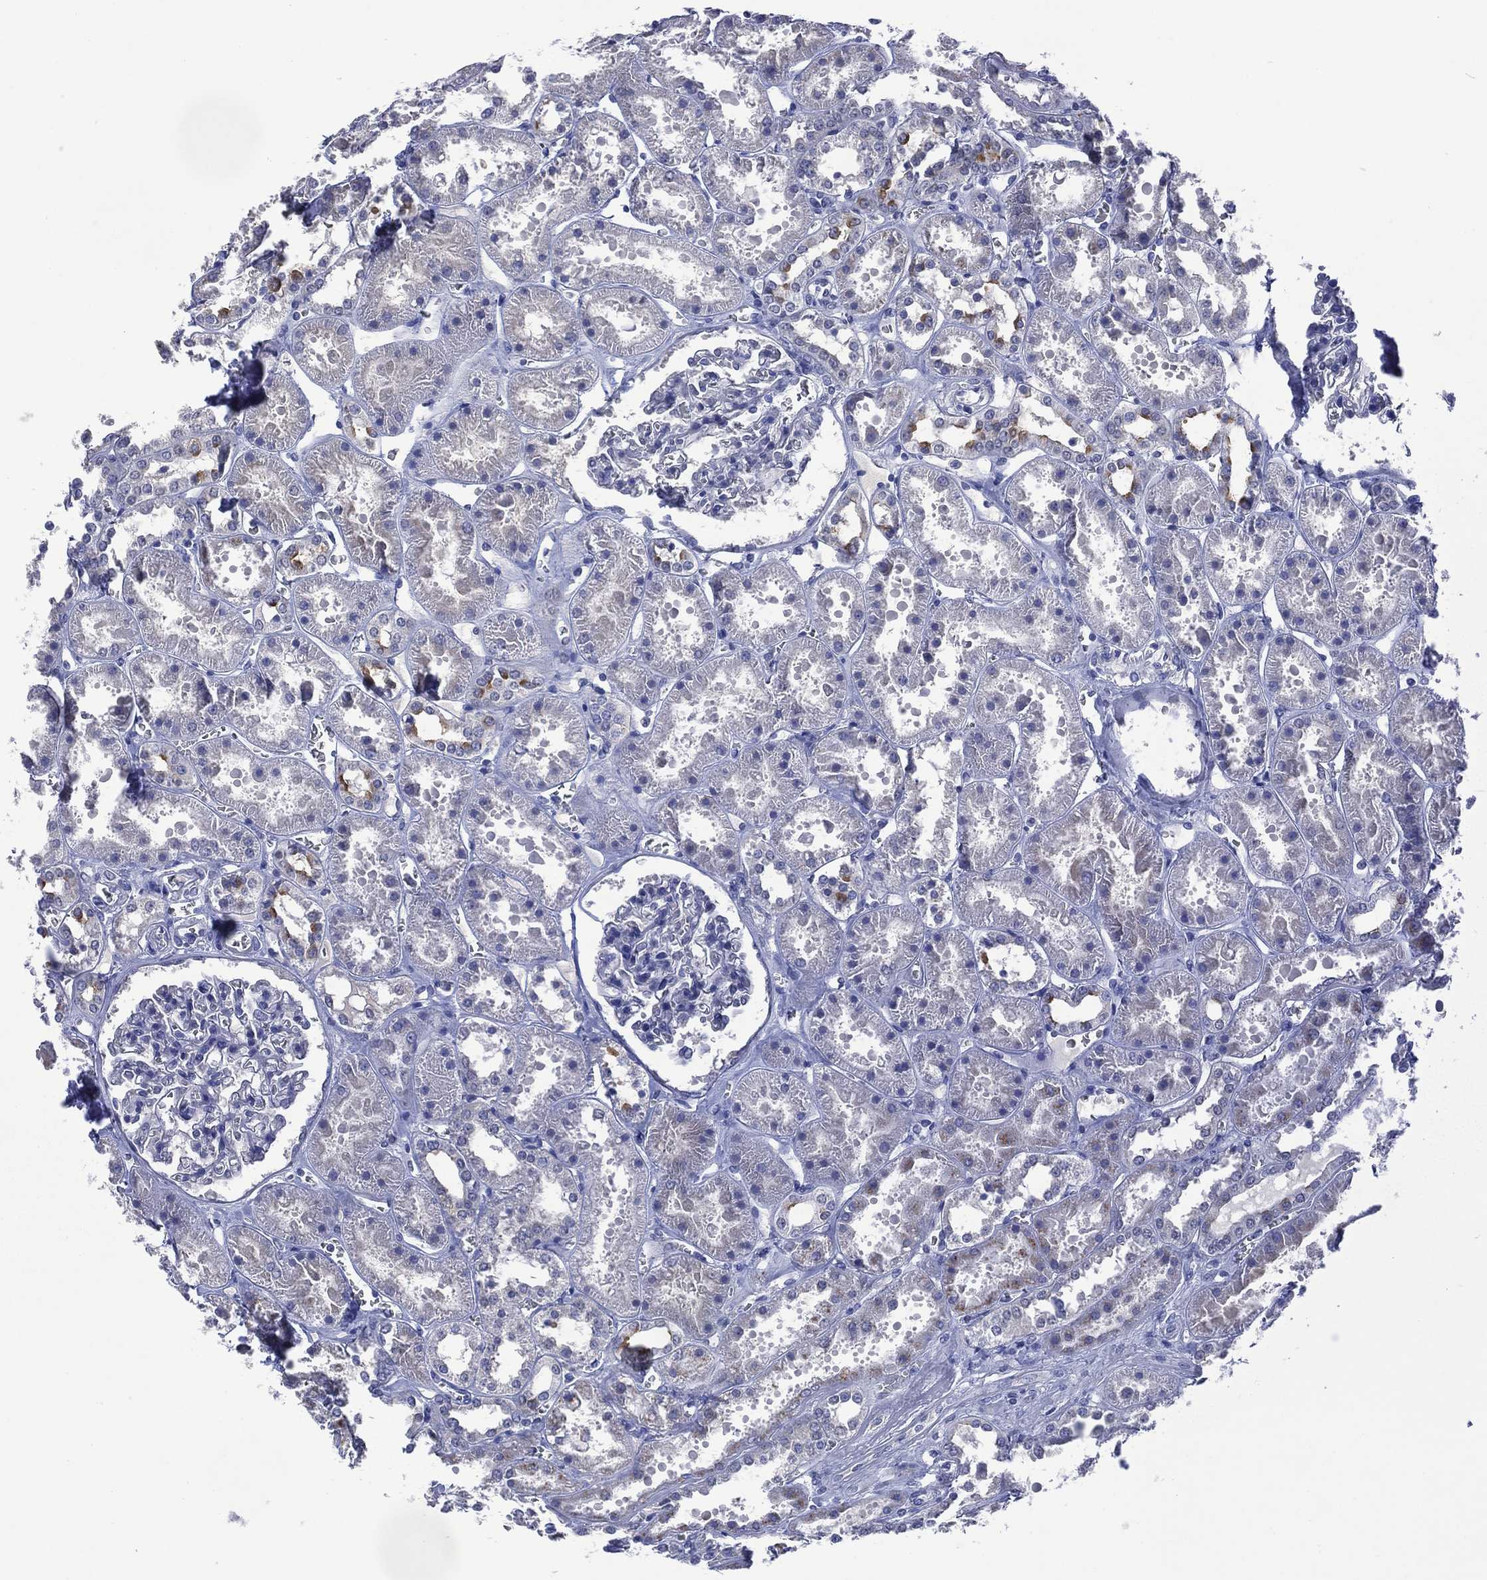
{"staining": {"intensity": "negative", "quantity": "none", "location": "none"}, "tissue": "kidney", "cell_type": "Cells in glomeruli", "image_type": "normal", "snomed": [{"axis": "morphology", "description": "Normal tissue, NOS"}, {"axis": "topography", "description": "Kidney"}], "caption": "Histopathology image shows no protein expression in cells in glomeruli of benign kidney. The staining is performed using DAB (3,3'-diaminobenzidine) brown chromogen with nuclei counter-stained in using hematoxylin.", "gene": "ASB10", "patient": {"sex": "female", "age": 41}}